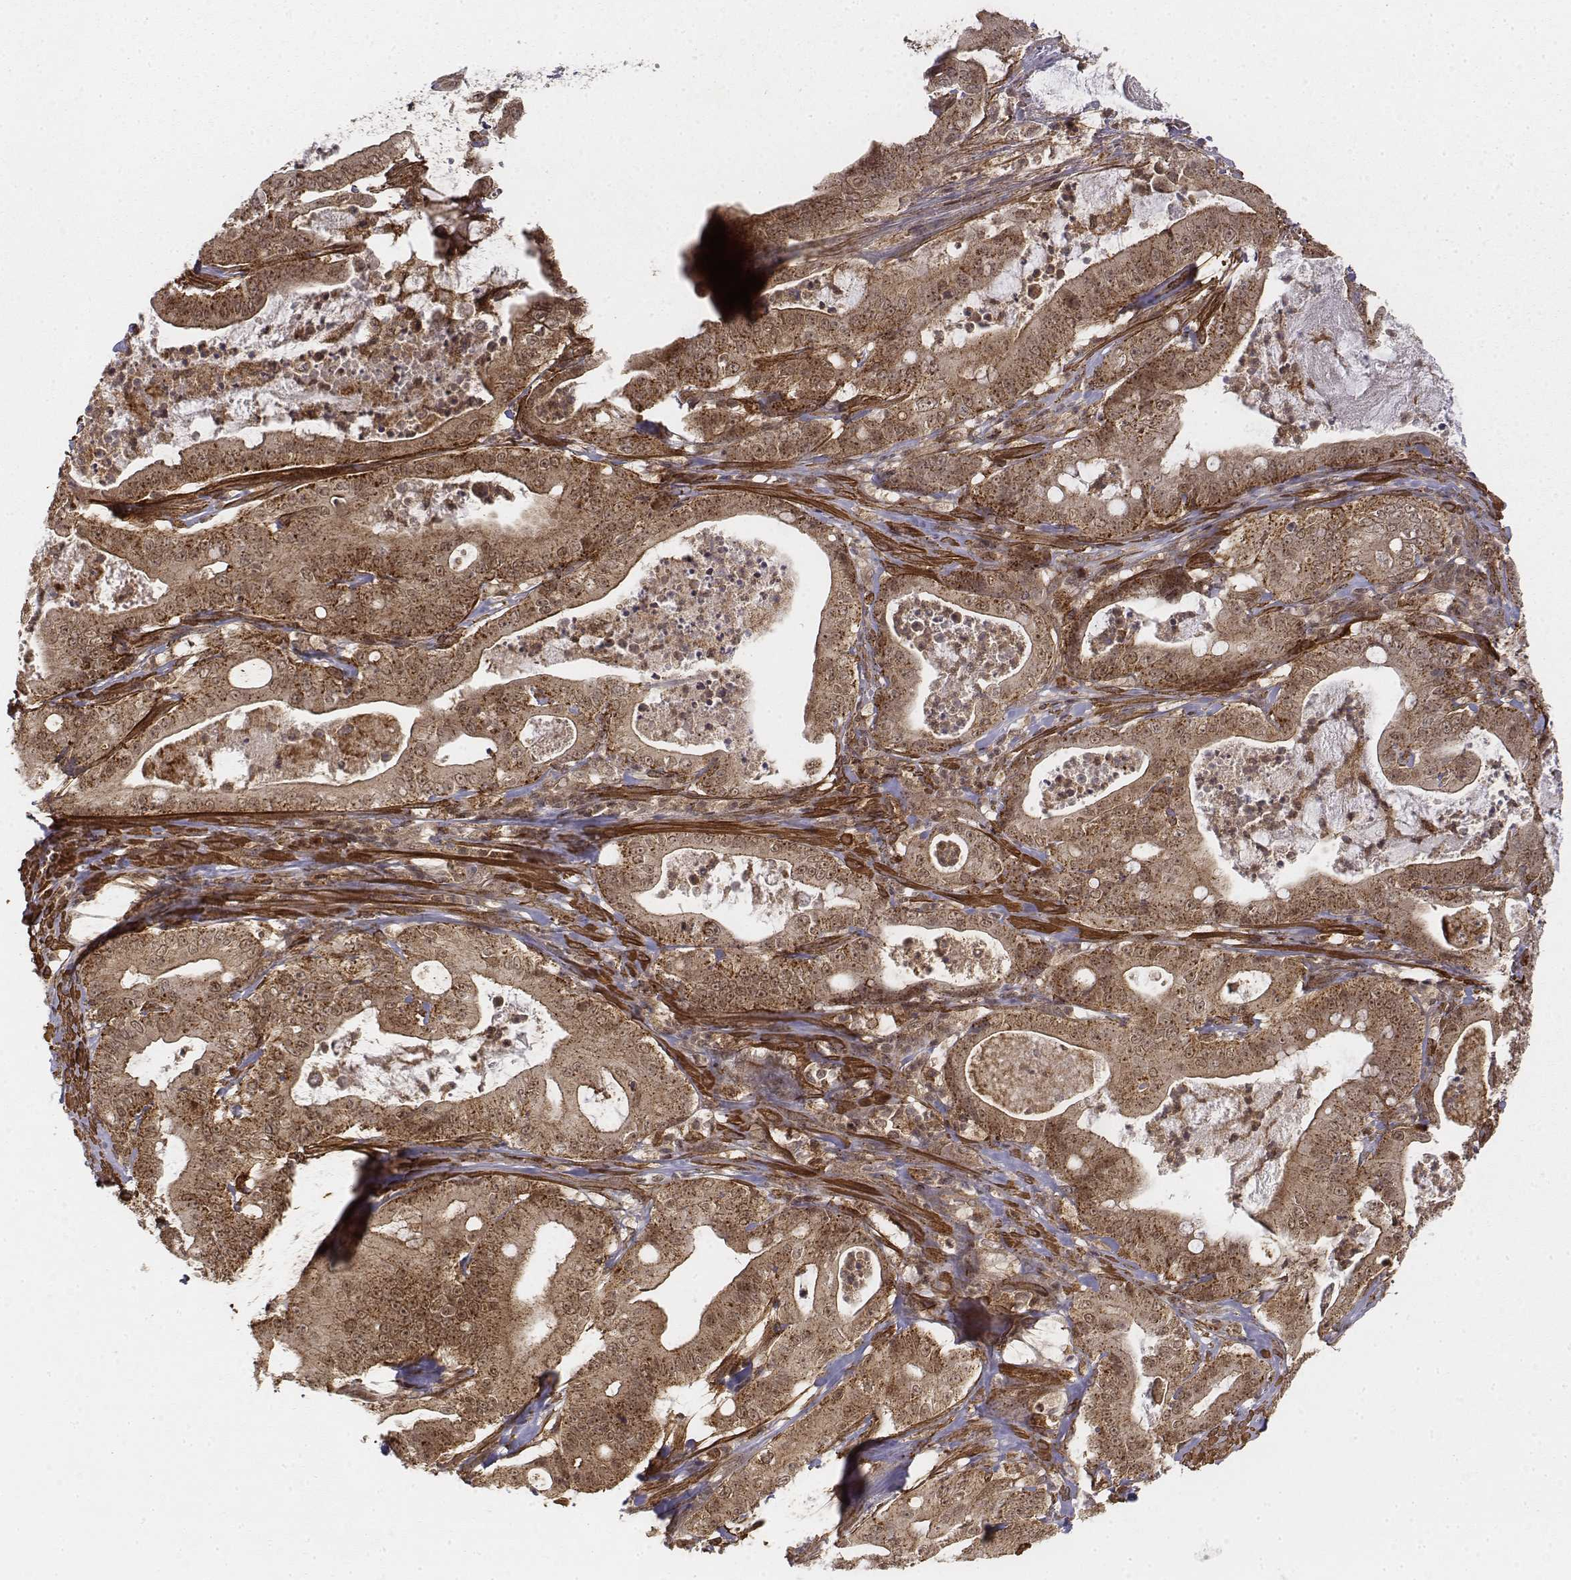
{"staining": {"intensity": "moderate", "quantity": ">75%", "location": "cytoplasmic/membranous,nuclear"}, "tissue": "pancreatic cancer", "cell_type": "Tumor cells", "image_type": "cancer", "snomed": [{"axis": "morphology", "description": "Adenocarcinoma, NOS"}, {"axis": "topography", "description": "Pancreas"}], "caption": "Pancreatic cancer stained with IHC reveals moderate cytoplasmic/membranous and nuclear staining in about >75% of tumor cells. (DAB (3,3'-diaminobenzidine) IHC, brown staining for protein, blue staining for nuclei).", "gene": "ZFYVE19", "patient": {"sex": "male", "age": 71}}